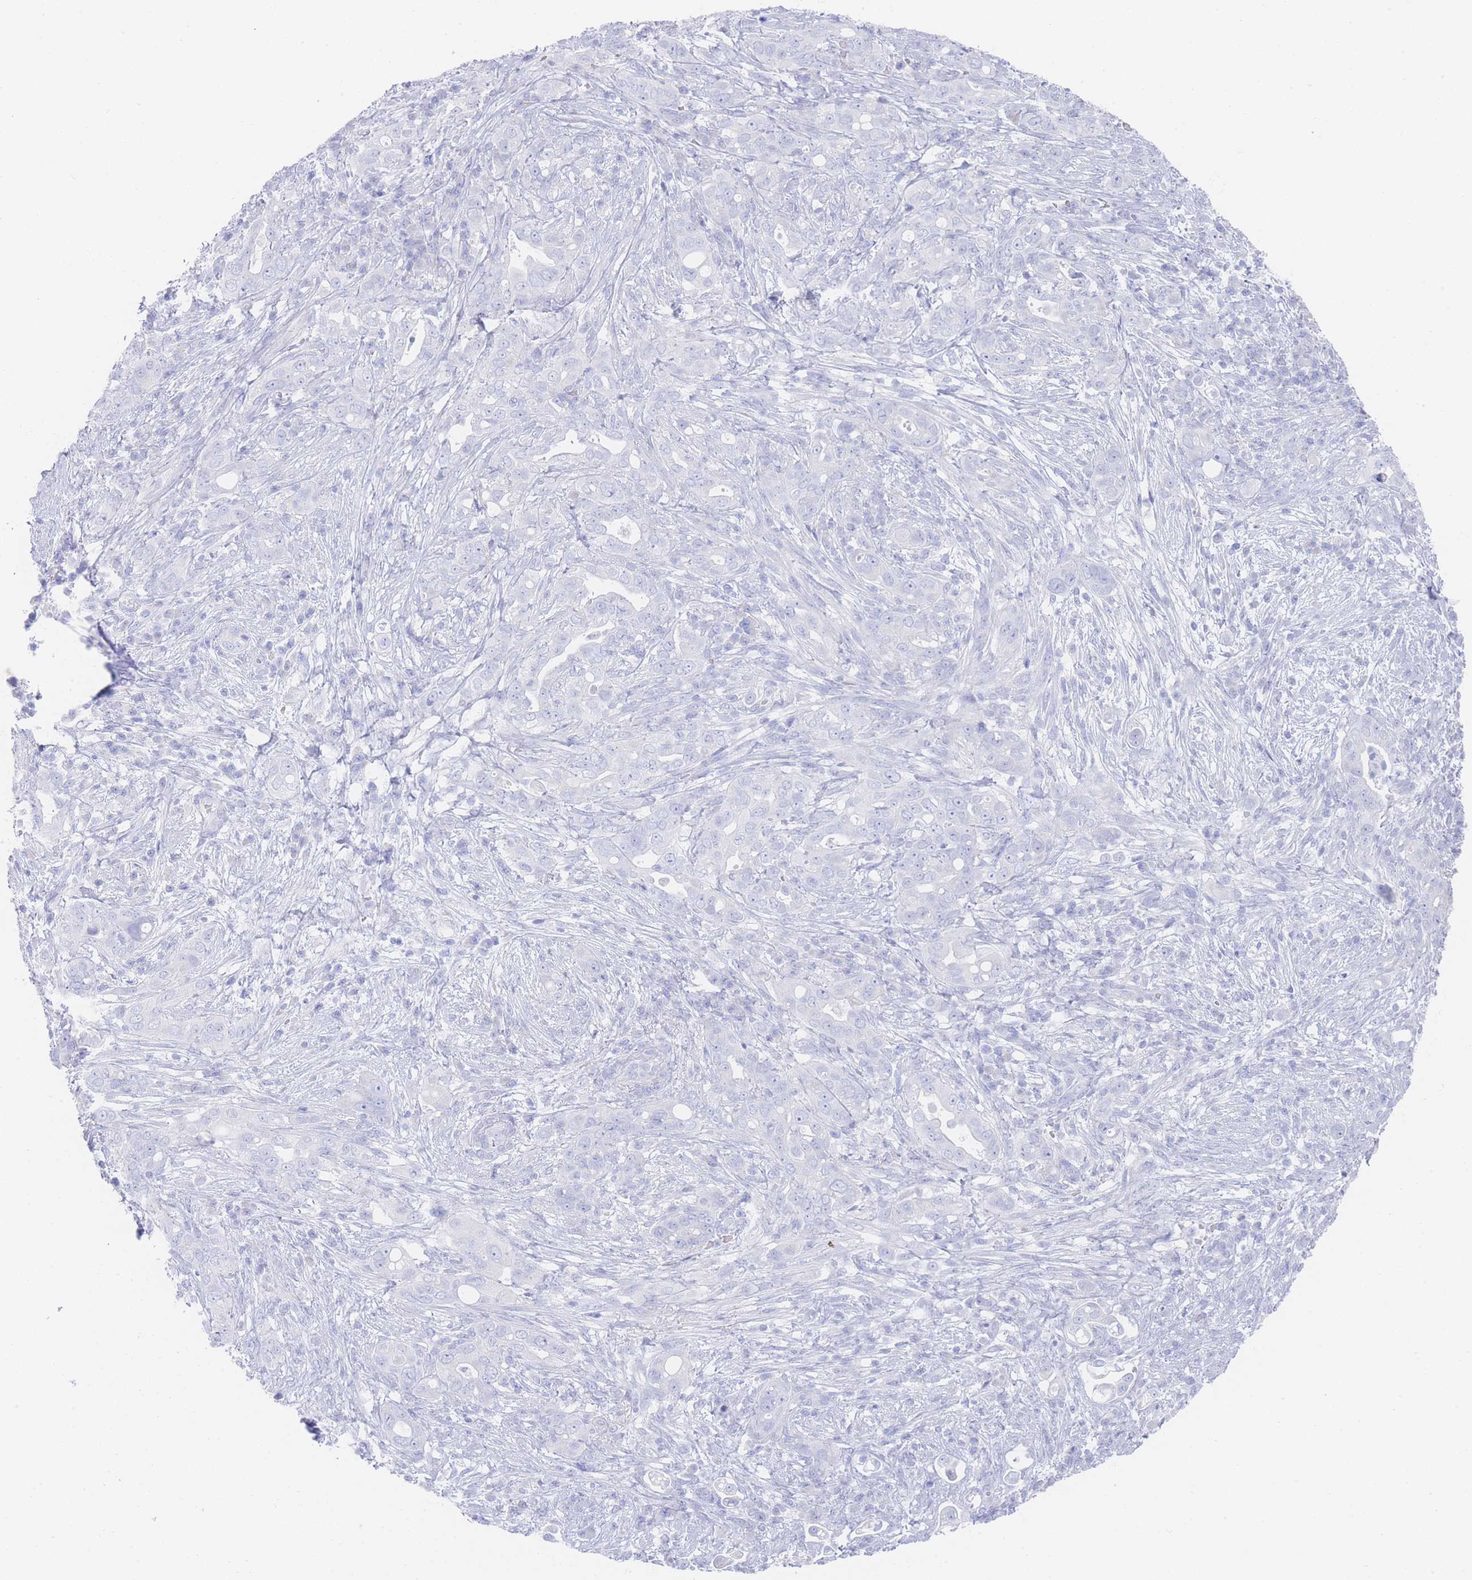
{"staining": {"intensity": "negative", "quantity": "none", "location": "none"}, "tissue": "pancreatic cancer", "cell_type": "Tumor cells", "image_type": "cancer", "snomed": [{"axis": "morphology", "description": "Normal tissue, NOS"}, {"axis": "morphology", "description": "Adenocarcinoma, NOS"}, {"axis": "topography", "description": "Lymph node"}, {"axis": "topography", "description": "Pancreas"}], "caption": "Tumor cells are negative for protein expression in human adenocarcinoma (pancreatic). (DAB (3,3'-diaminobenzidine) immunohistochemistry (IHC), high magnification).", "gene": "LRRC37A", "patient": {"sex": "female", "age": 67}}